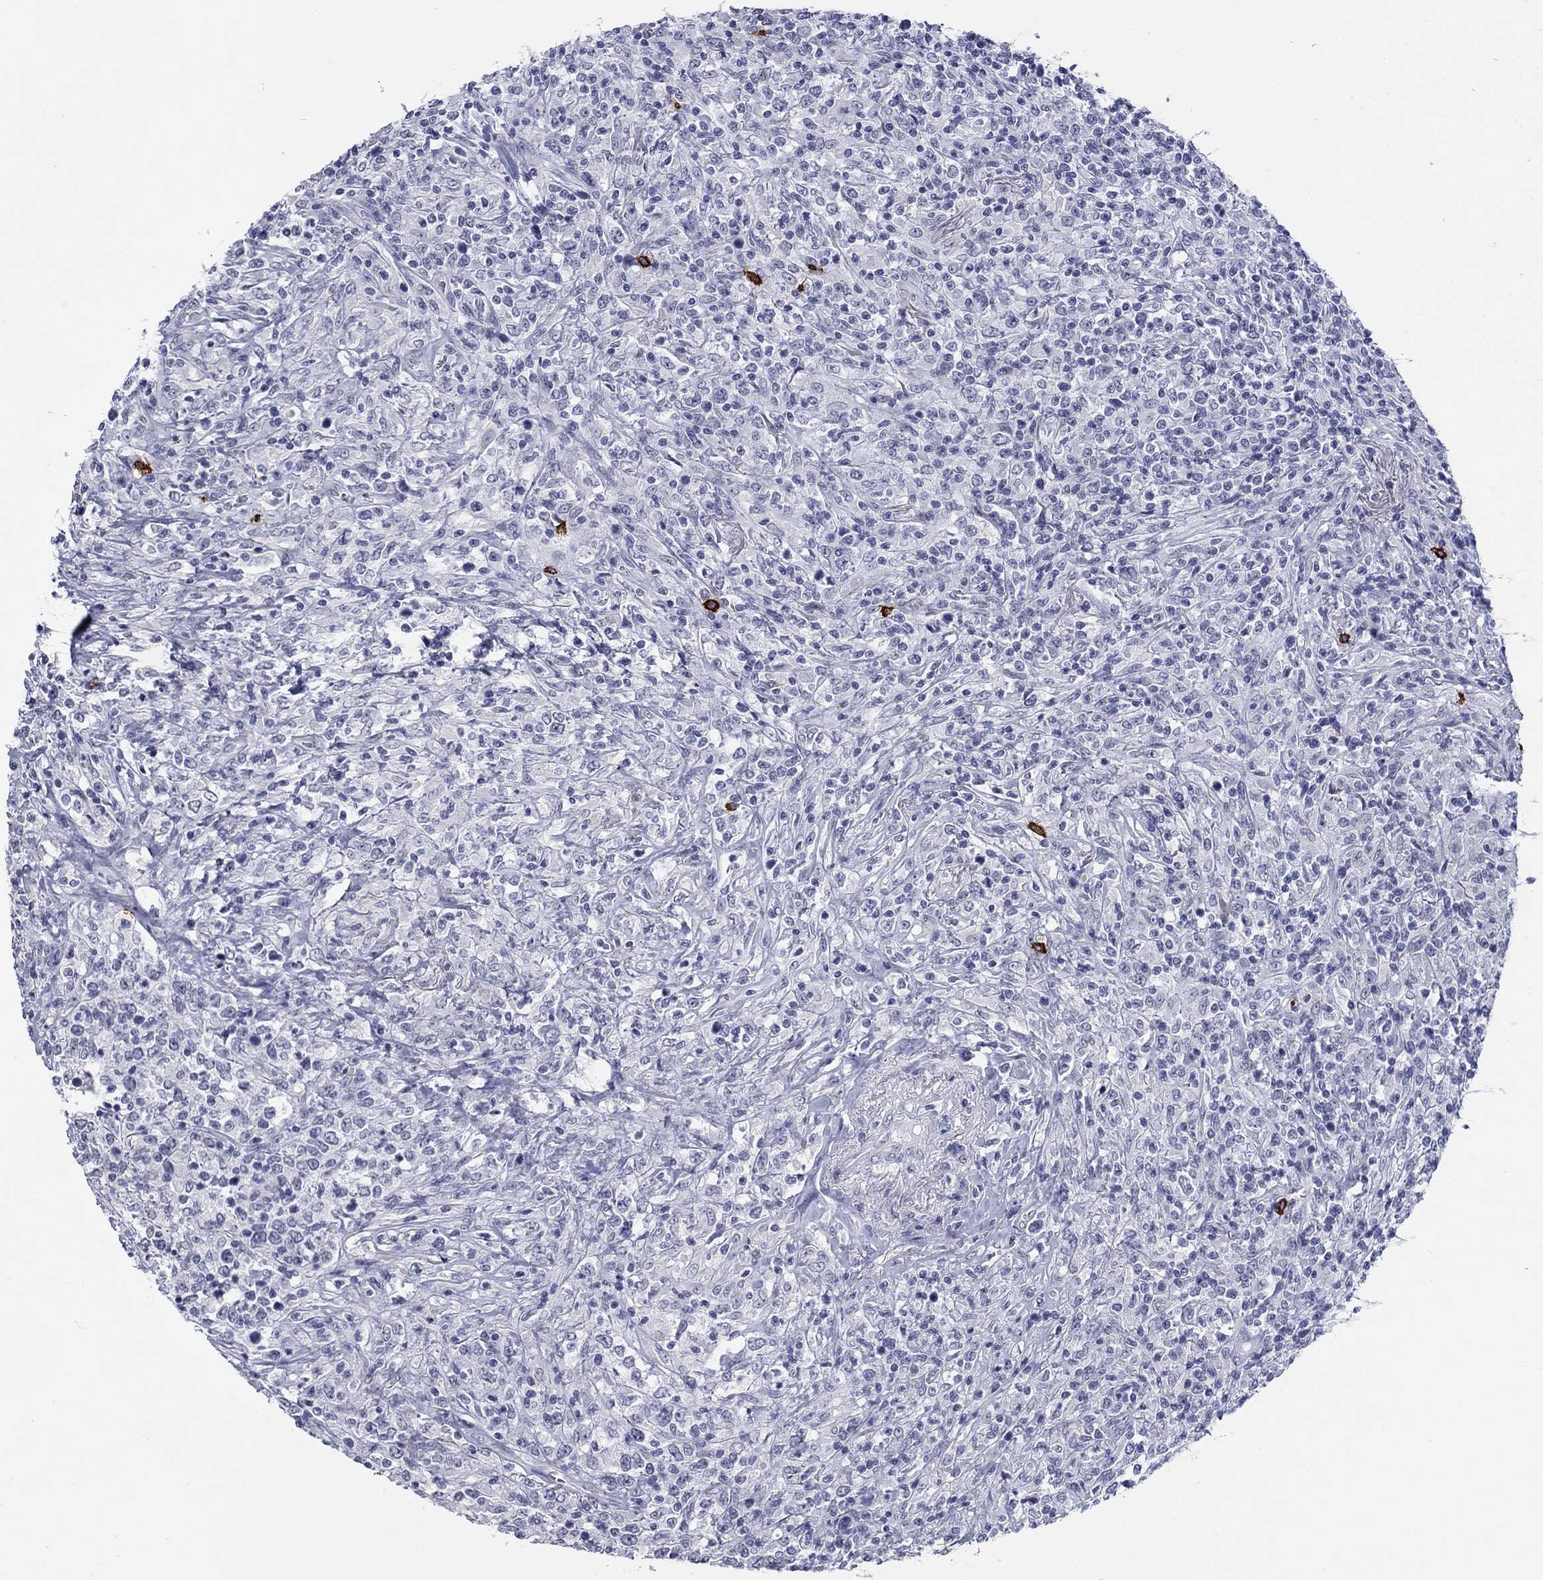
{"staining": {"intensity": "negative", "quantity": "none", "location": "none"}, "tissue": "lymphoma", "cell_type": "Tumor cells", "image_type": "cancer", "snomed": [{"axis": "morphology", "description": "Malignant lymphoma, non-Hodgkin's type, High grade"}, {"axis": "topography", "description": "Lung"}], "caption": "This is a photomicrograph of immunohistochemistry staining of lymphoma, which shows no positivity in tumor cells.", "gene": "ECEL1", "patient": {"sex": "male", "age": 79}}